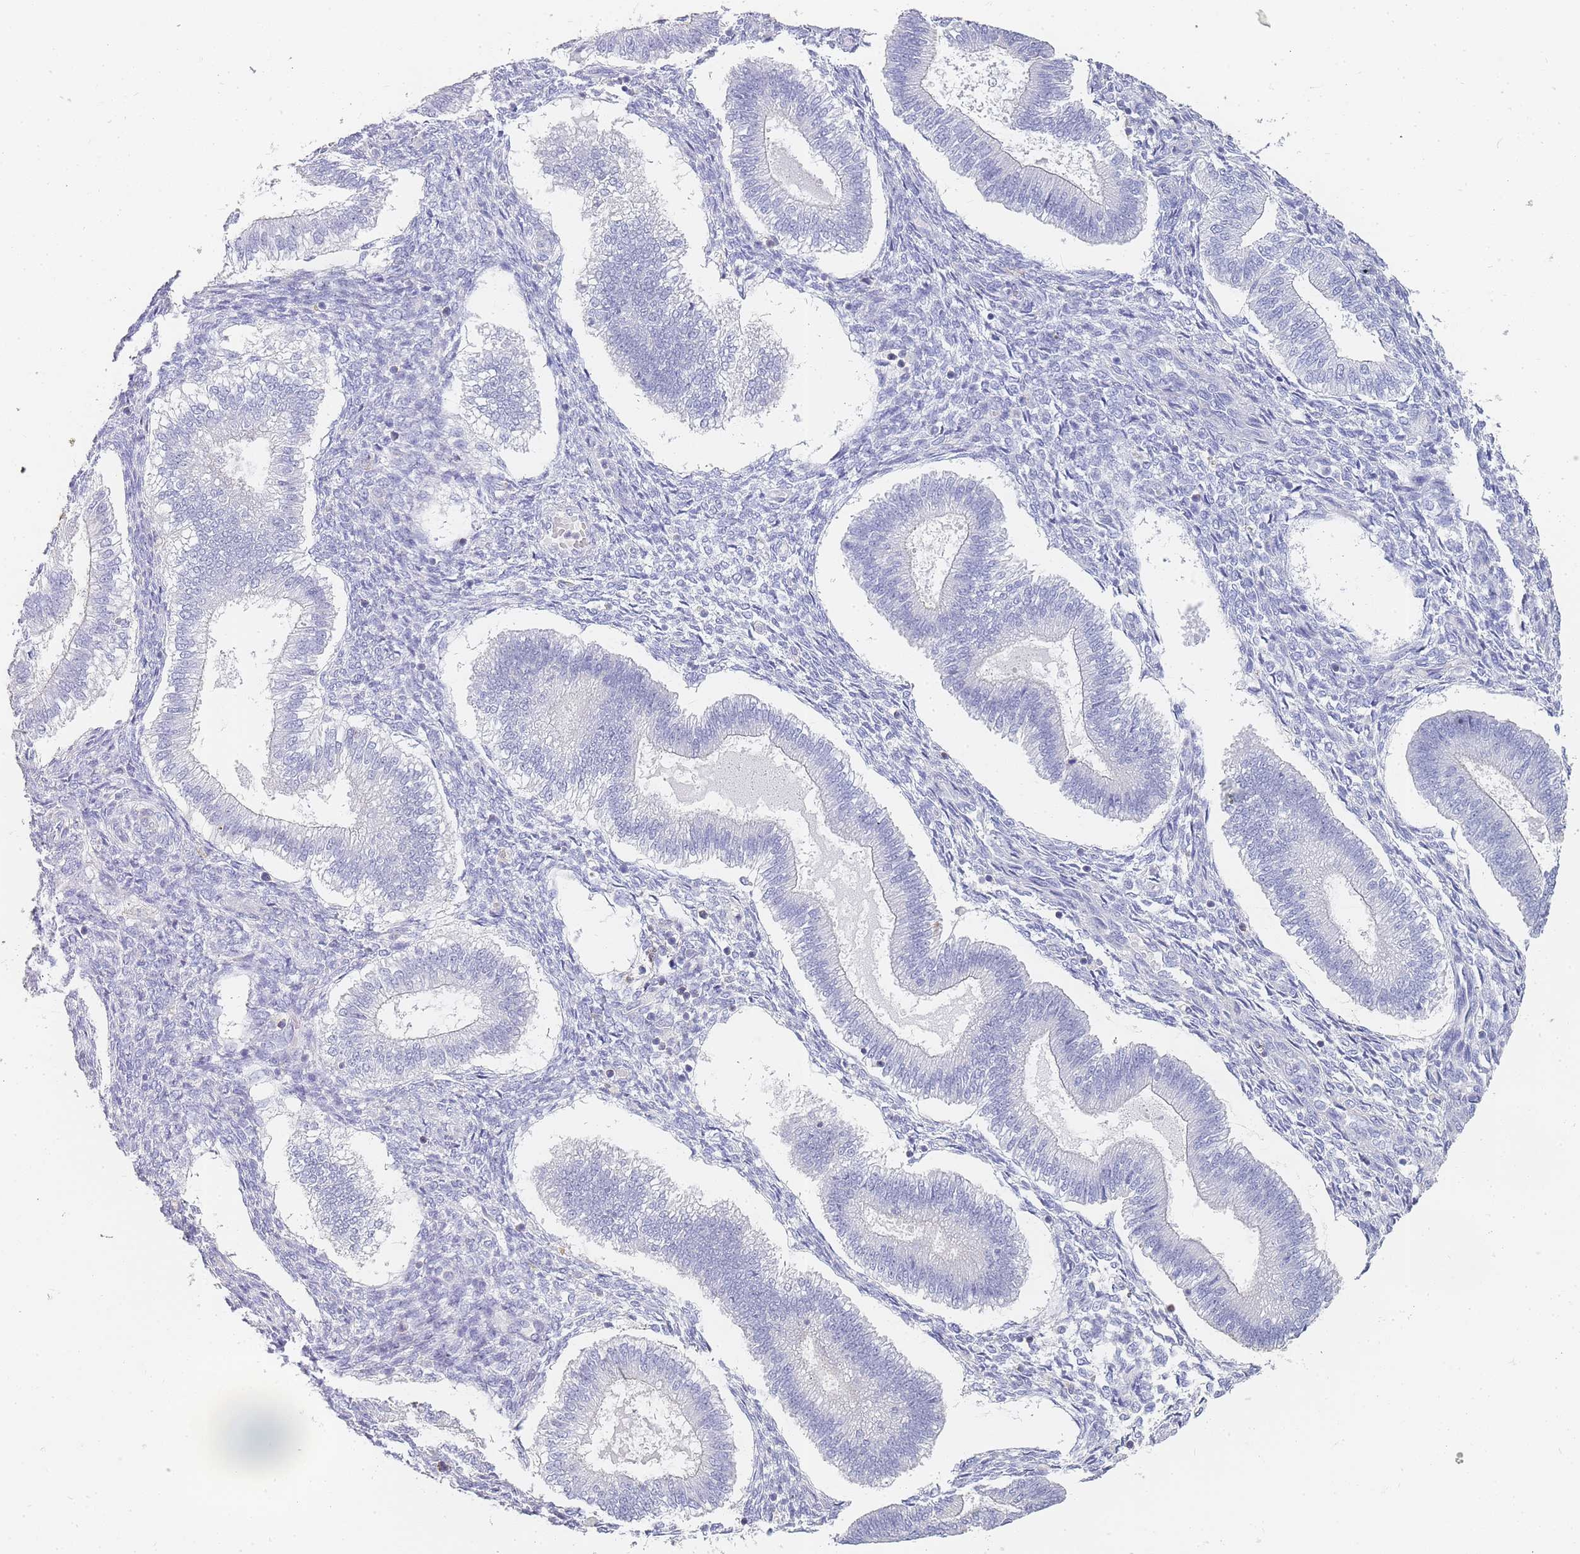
{"staining": {"intensity": "weak", "quantity": "<25%", "location": "nuclear"}, "tissue": "endometrium", "cell_type": "Cells in endometrial stroma", "image_type": "normal", "snomed": [{"axis": "morphology", "description": "Normal tissue, NOS"}, {"axis": "topography", "description": "Endometrium"}], "caption": "The histopathology image displays no staining of cells in endometrial stroma in unremarkable endometrium. (DAB immunohistochemistry (IHC) with hematoxylin counter stain).", "gene": "NOP14", "patient": {"sex": "female", "age": 25}}